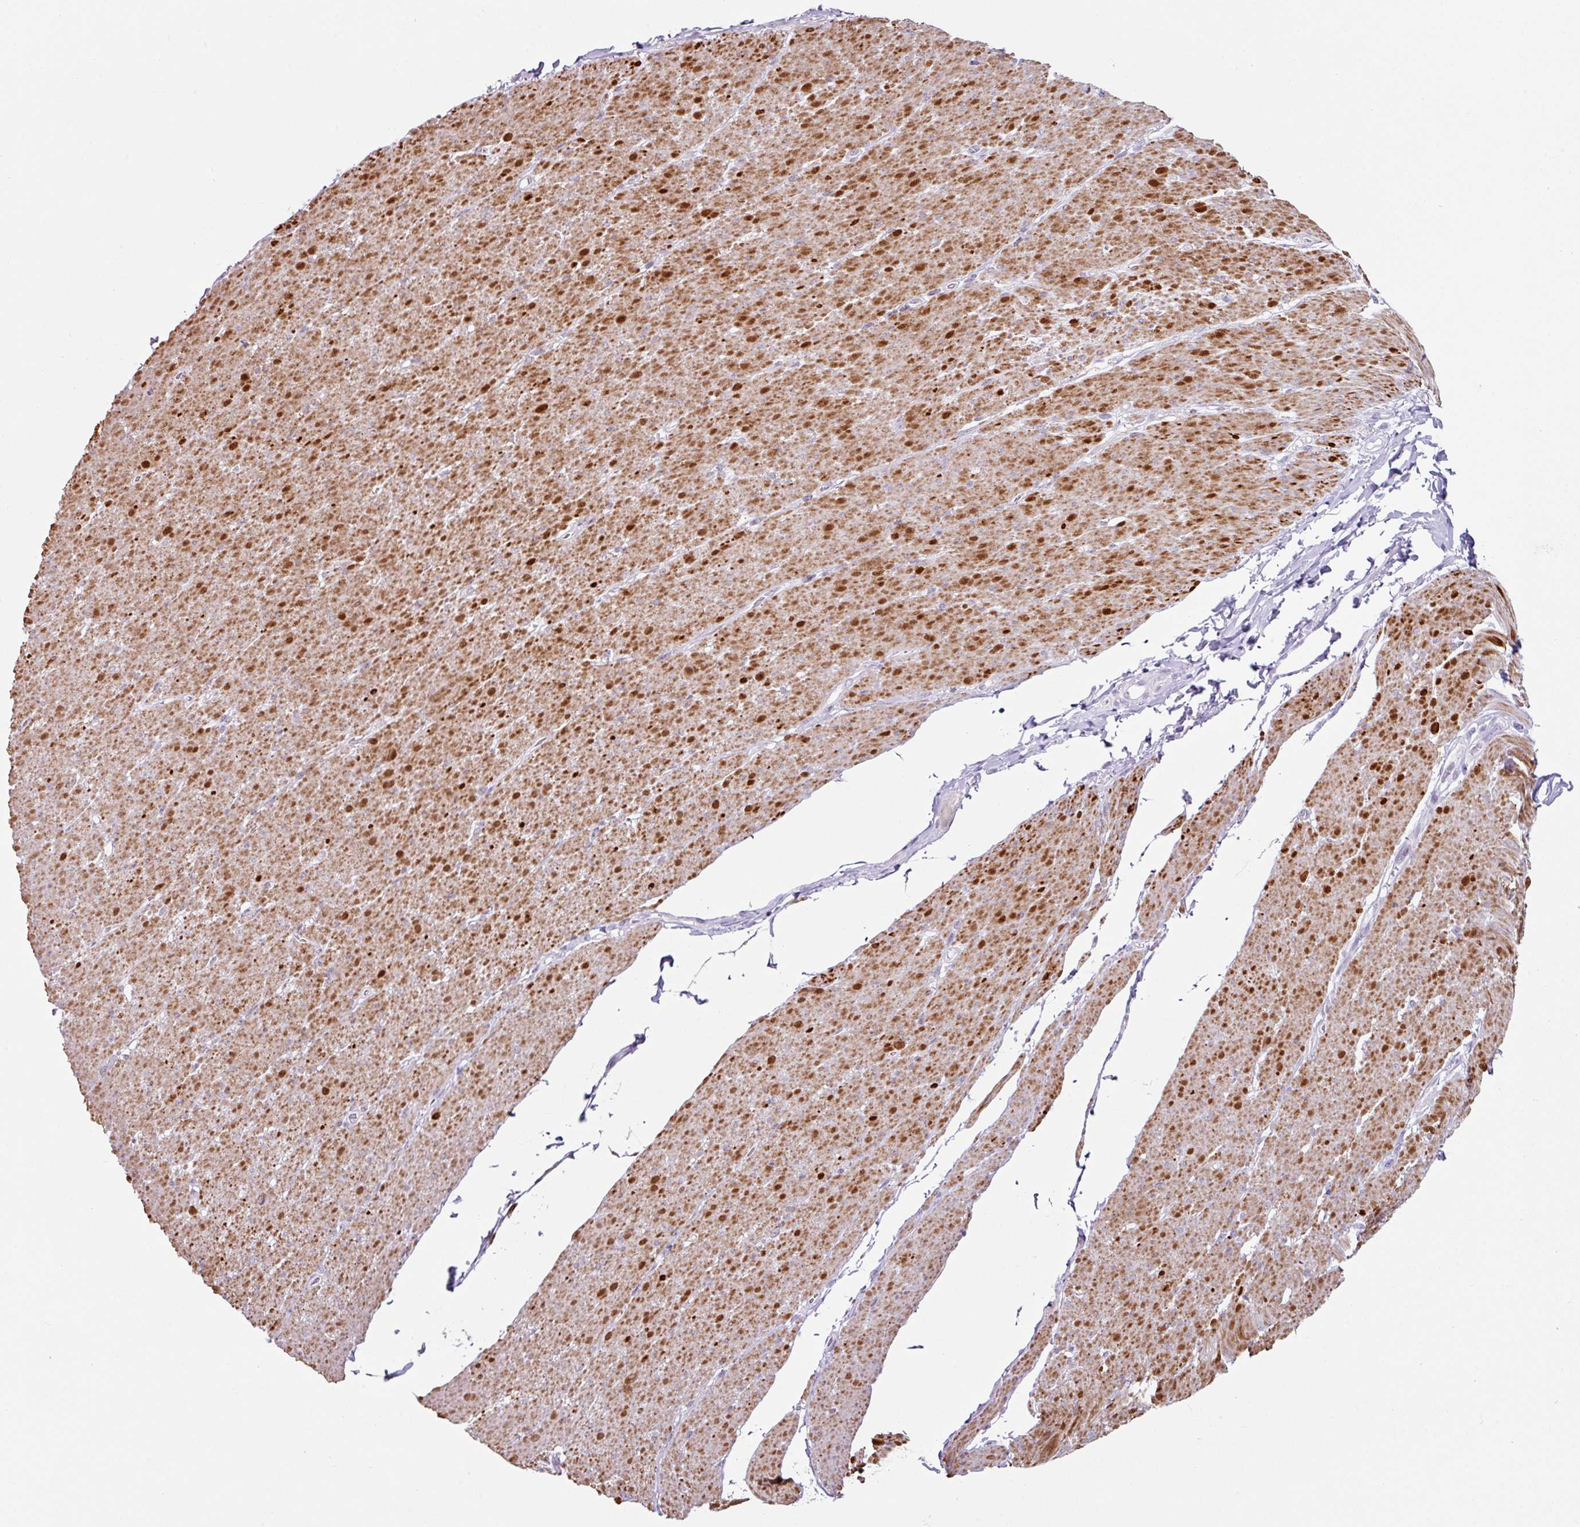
{"staining": {"intensity": "strong", "quantity": ">75%", "location": "cytoplasmic/membranous"}, "tissue": "smooth muscle", "cell_type": "Smooth muscle cells", "image_type": "normal", "snomed": [{"axis": "morphology", "description": "Normal tissue, NOS"}, {"axis": "topography", "description": "Smooth muscle"}, {"axis": "topography", "description": "Rectum"}], "caption": "A high-resolution histopathology image shows IHC staining of benign smooth muscle, which displays strong cytoplasmic/membranous positivity in approximately >75% of smooth muscle cells.", "gene": "TRA2A", "patient": {"sex": "male", "age": 53}}